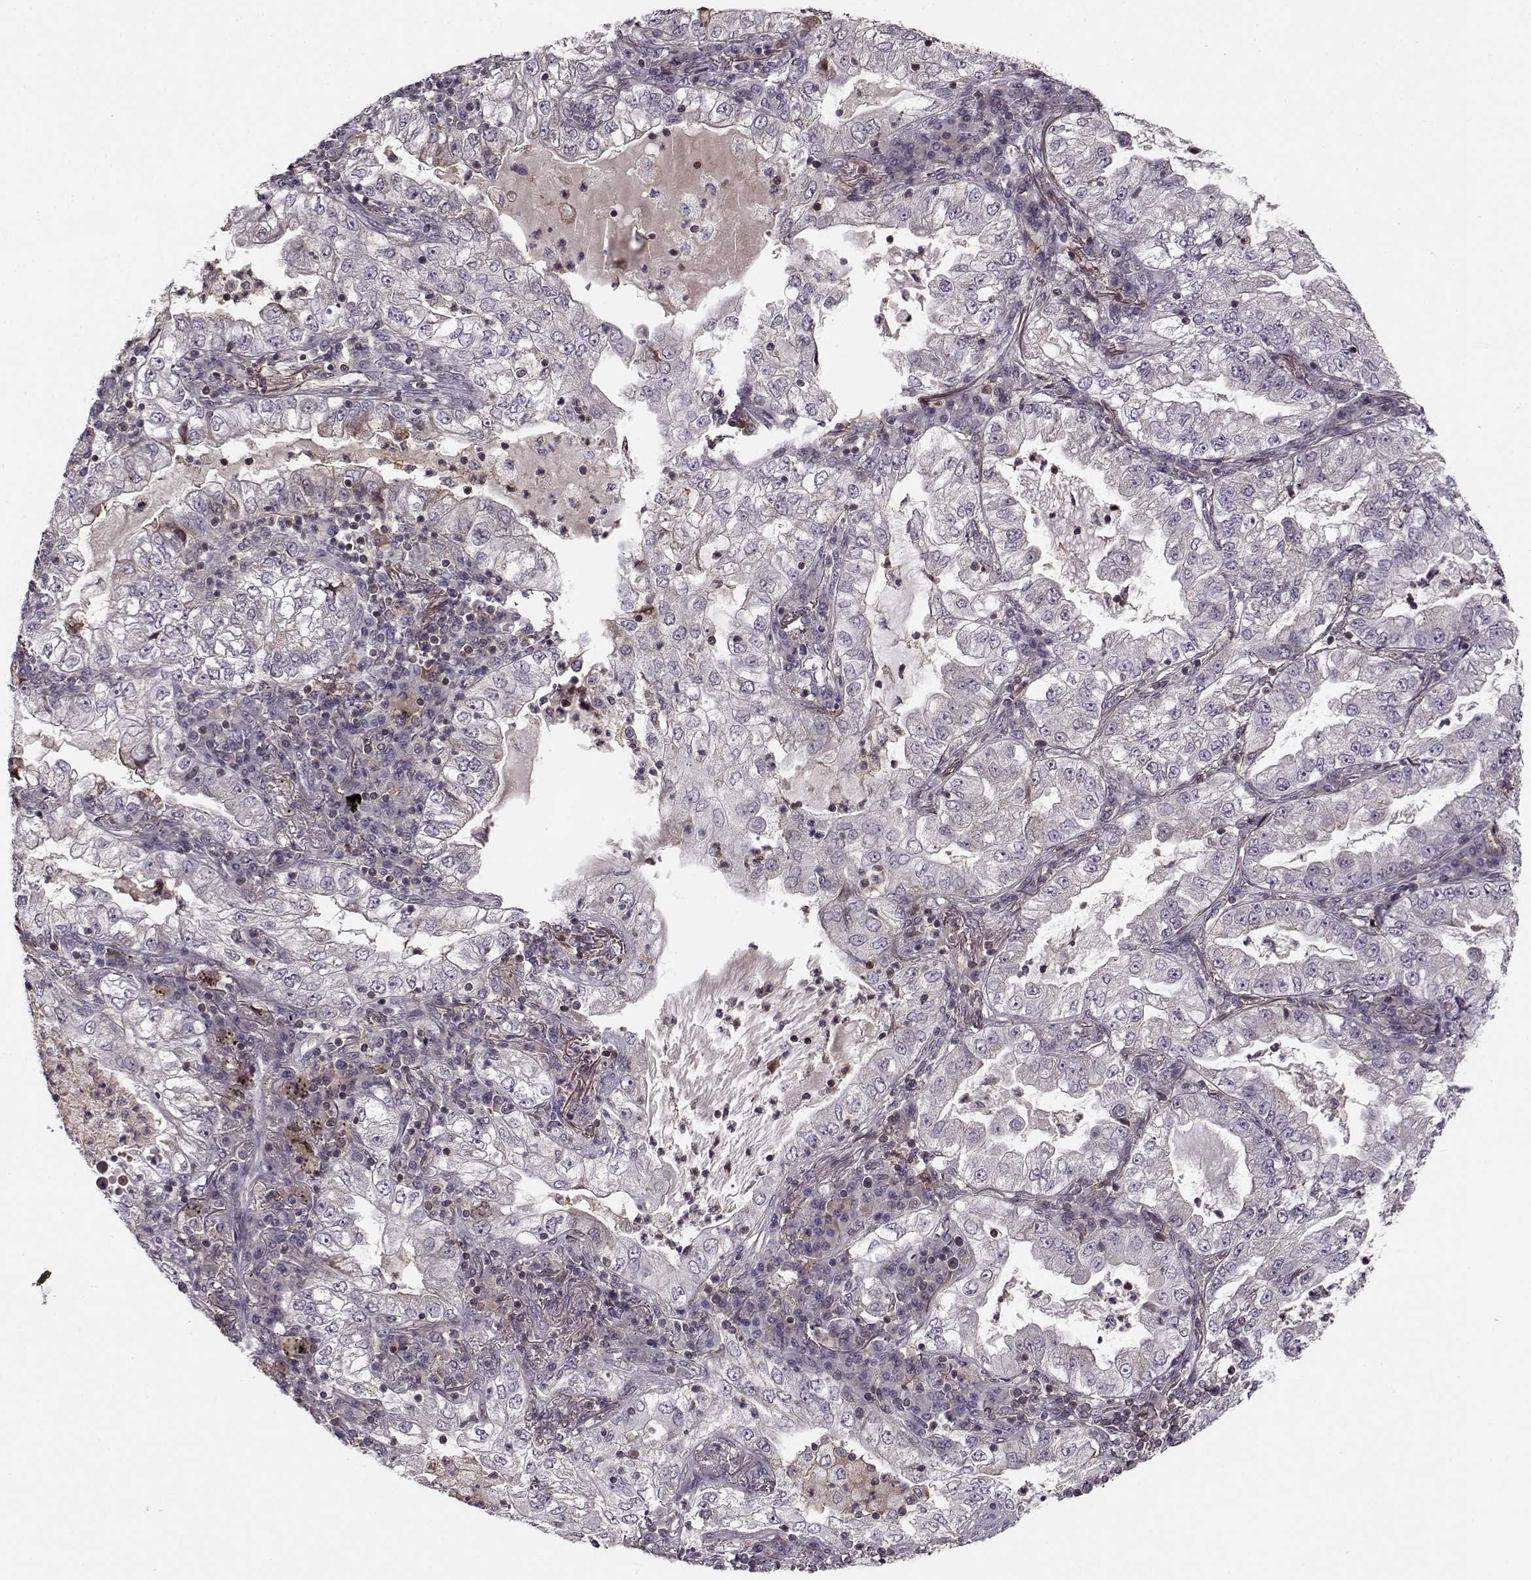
{"staining": {"intensity": "negative", "quantity": "none", "location": "none"}, "tissue": "lung cancer", "cell_type": "Tumor cells", "image_type": "cancer", "snomed": [{"axis": "morphology", "description": "Adenocarcinoma, NOS"}, {"axis": "topography", "description": "Lung"}], "caption": "DAB immunohistochemical staining of lung adenocarcinoma shows no significant expression in tumor cells.", "gene": "MFSD1", "patient": {"sex": "female", "age": 73}}